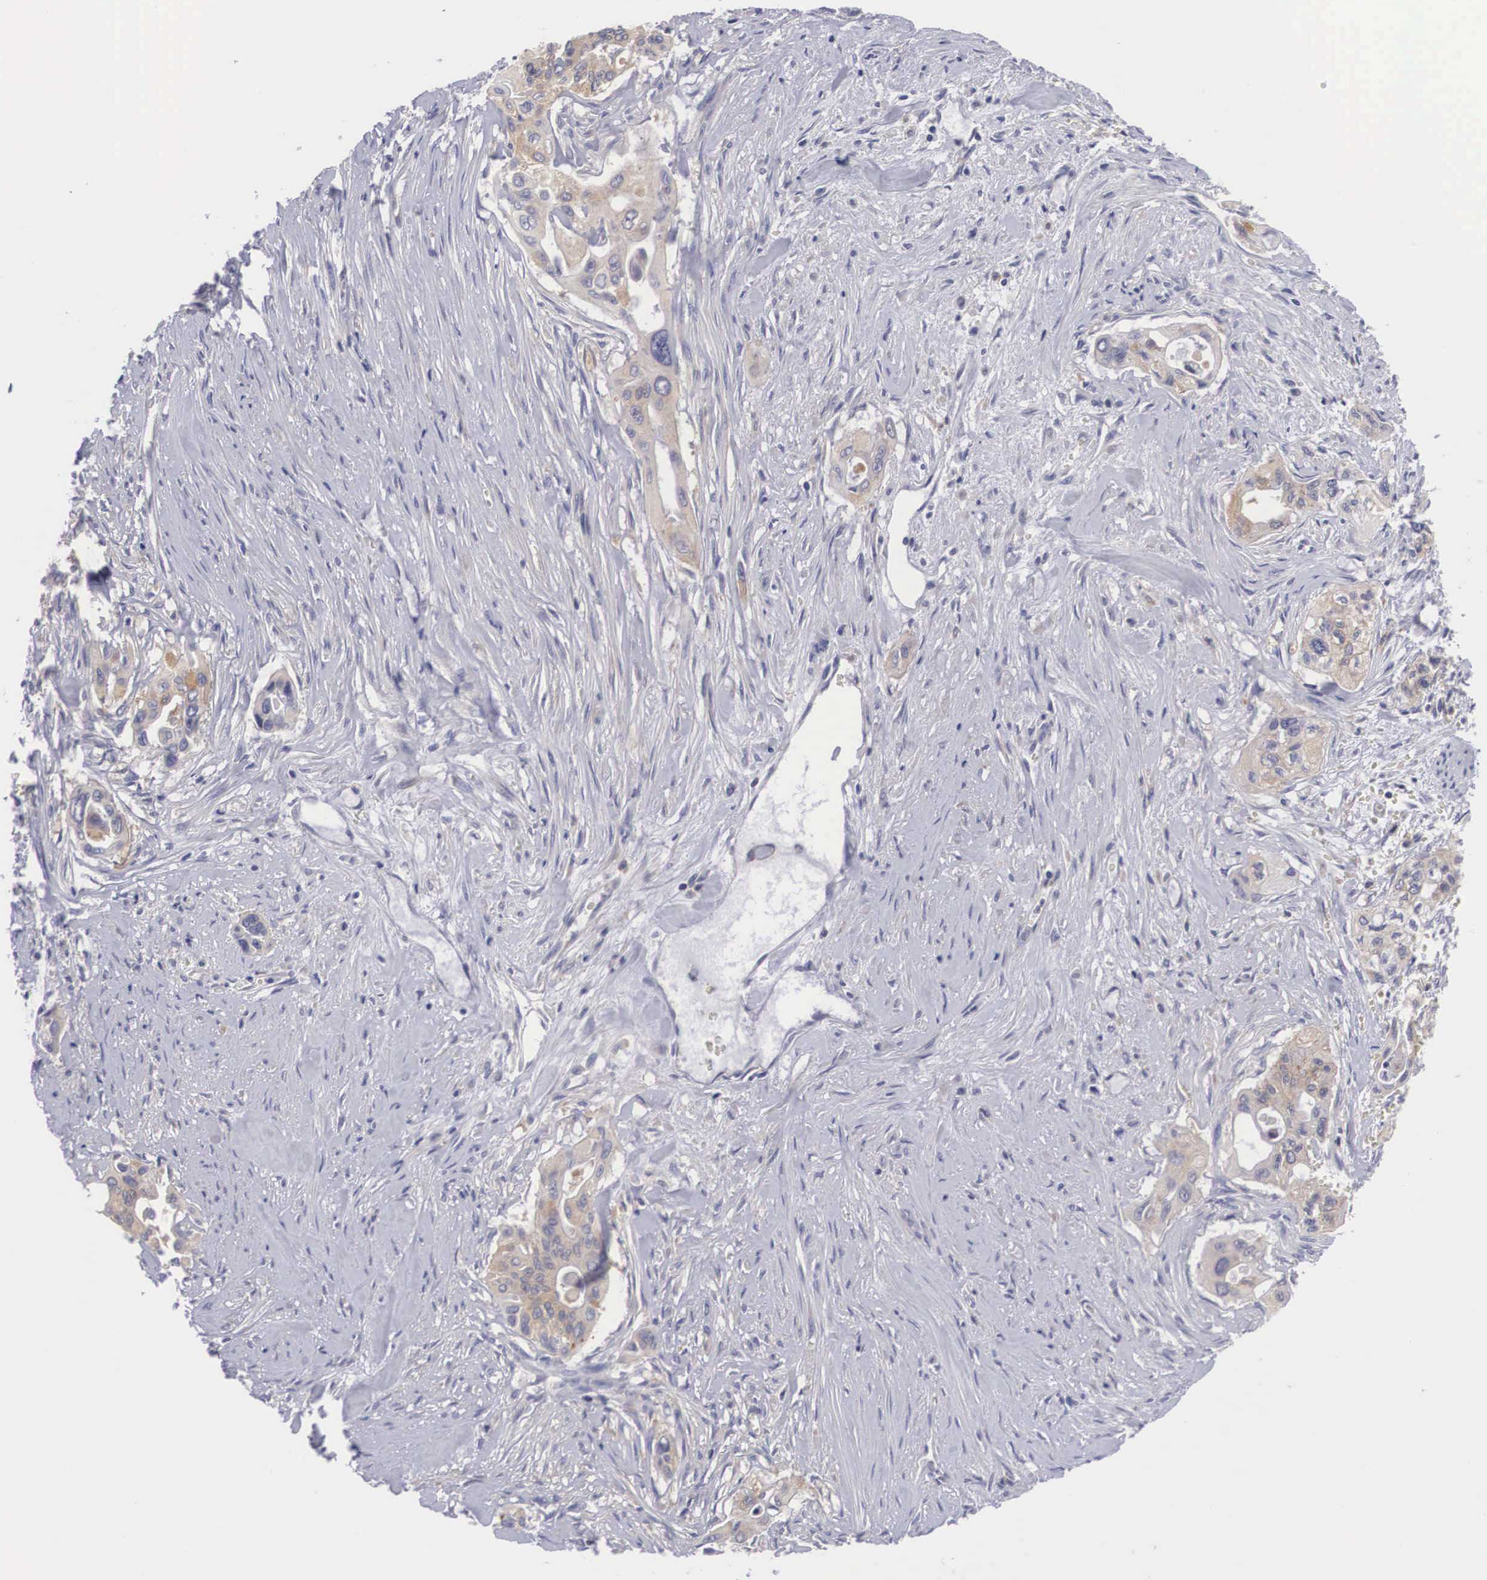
{"staining": {"intensity": "weak", "quantity": "<25%", "location": "cytoplasmic/membranous"}, "tissue": "pancreatic cancer", "cell_type": "Tumor cells", "image_type": "cancer", "snomed": [{"axis": "morphology", "description": "Adenocarcinoma, NOS"}, {"axis": "topography", "description": "Pancreas"}], "caption": "There is no significant staining in tumor cells of pancreatic cancer.", "gene": "GRIPAP1", "patient": {"sex": "male", "age": 77}}